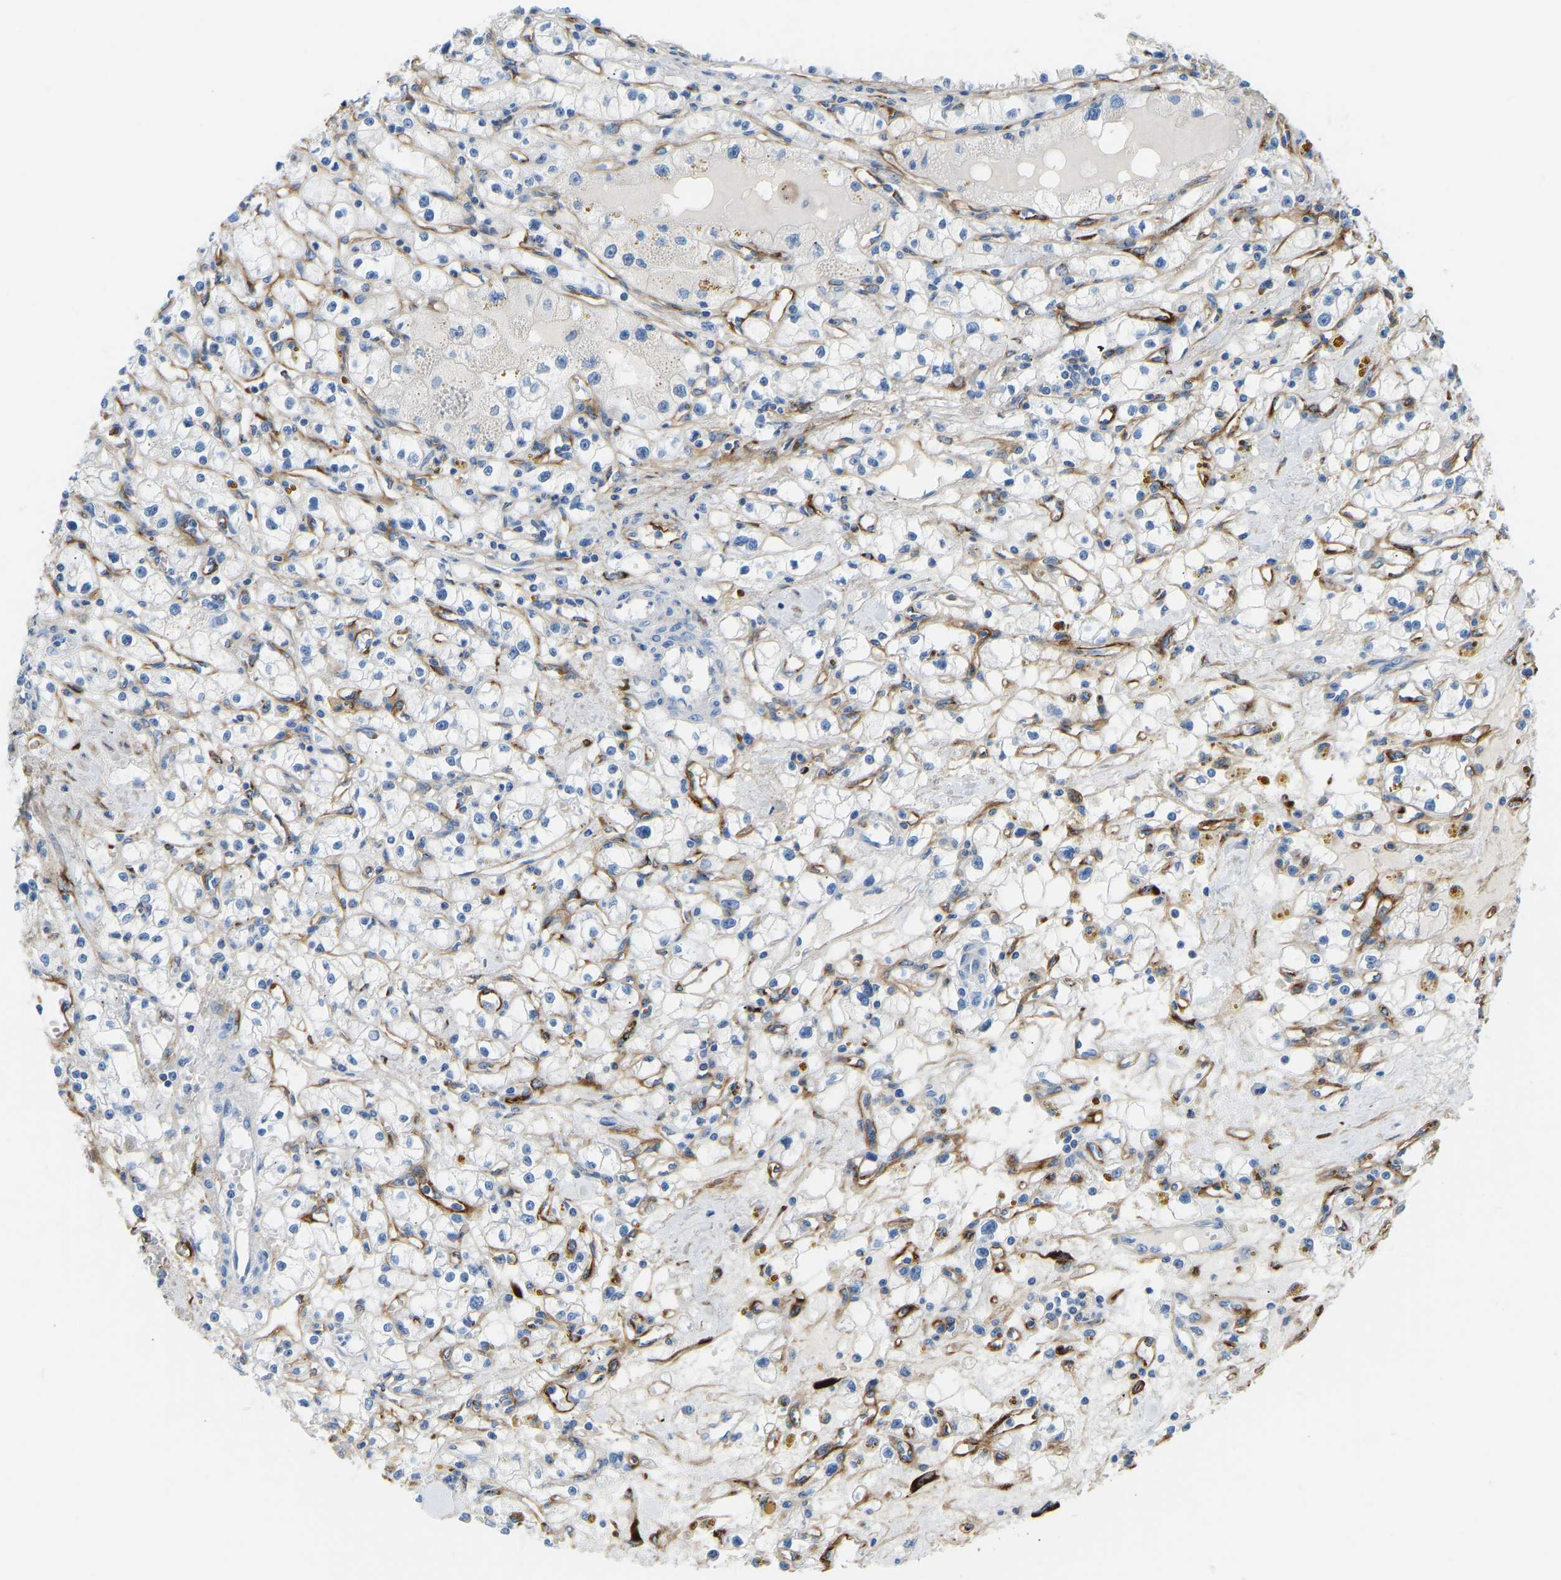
{"staining": {"intensity": "negative", "quantity": "none", "location": "none"}, "tissue": "renal cancer", "cell_type": "Tumor cells", "image_type": "cancer", "snomed": [{"axis": "morphology", "description": "Adenocarcinoma, NOS"}, {"axis": "topography", "description": "Kidney"}], "caption": "Immunohistochemistry (IHC) histopathology image of neoplastic tissue: renal cancer stained with DAB (3,3'-diaminobenzidine) displays no significant protein expression in tumor cells. (Stains: DAB immunohistochemistry with hematoxylin counter stain, Microscopy: brightfield microscopy at high magnification).", "gene": "COL15A1", "patient": {"sex": "male", "age": 56}}